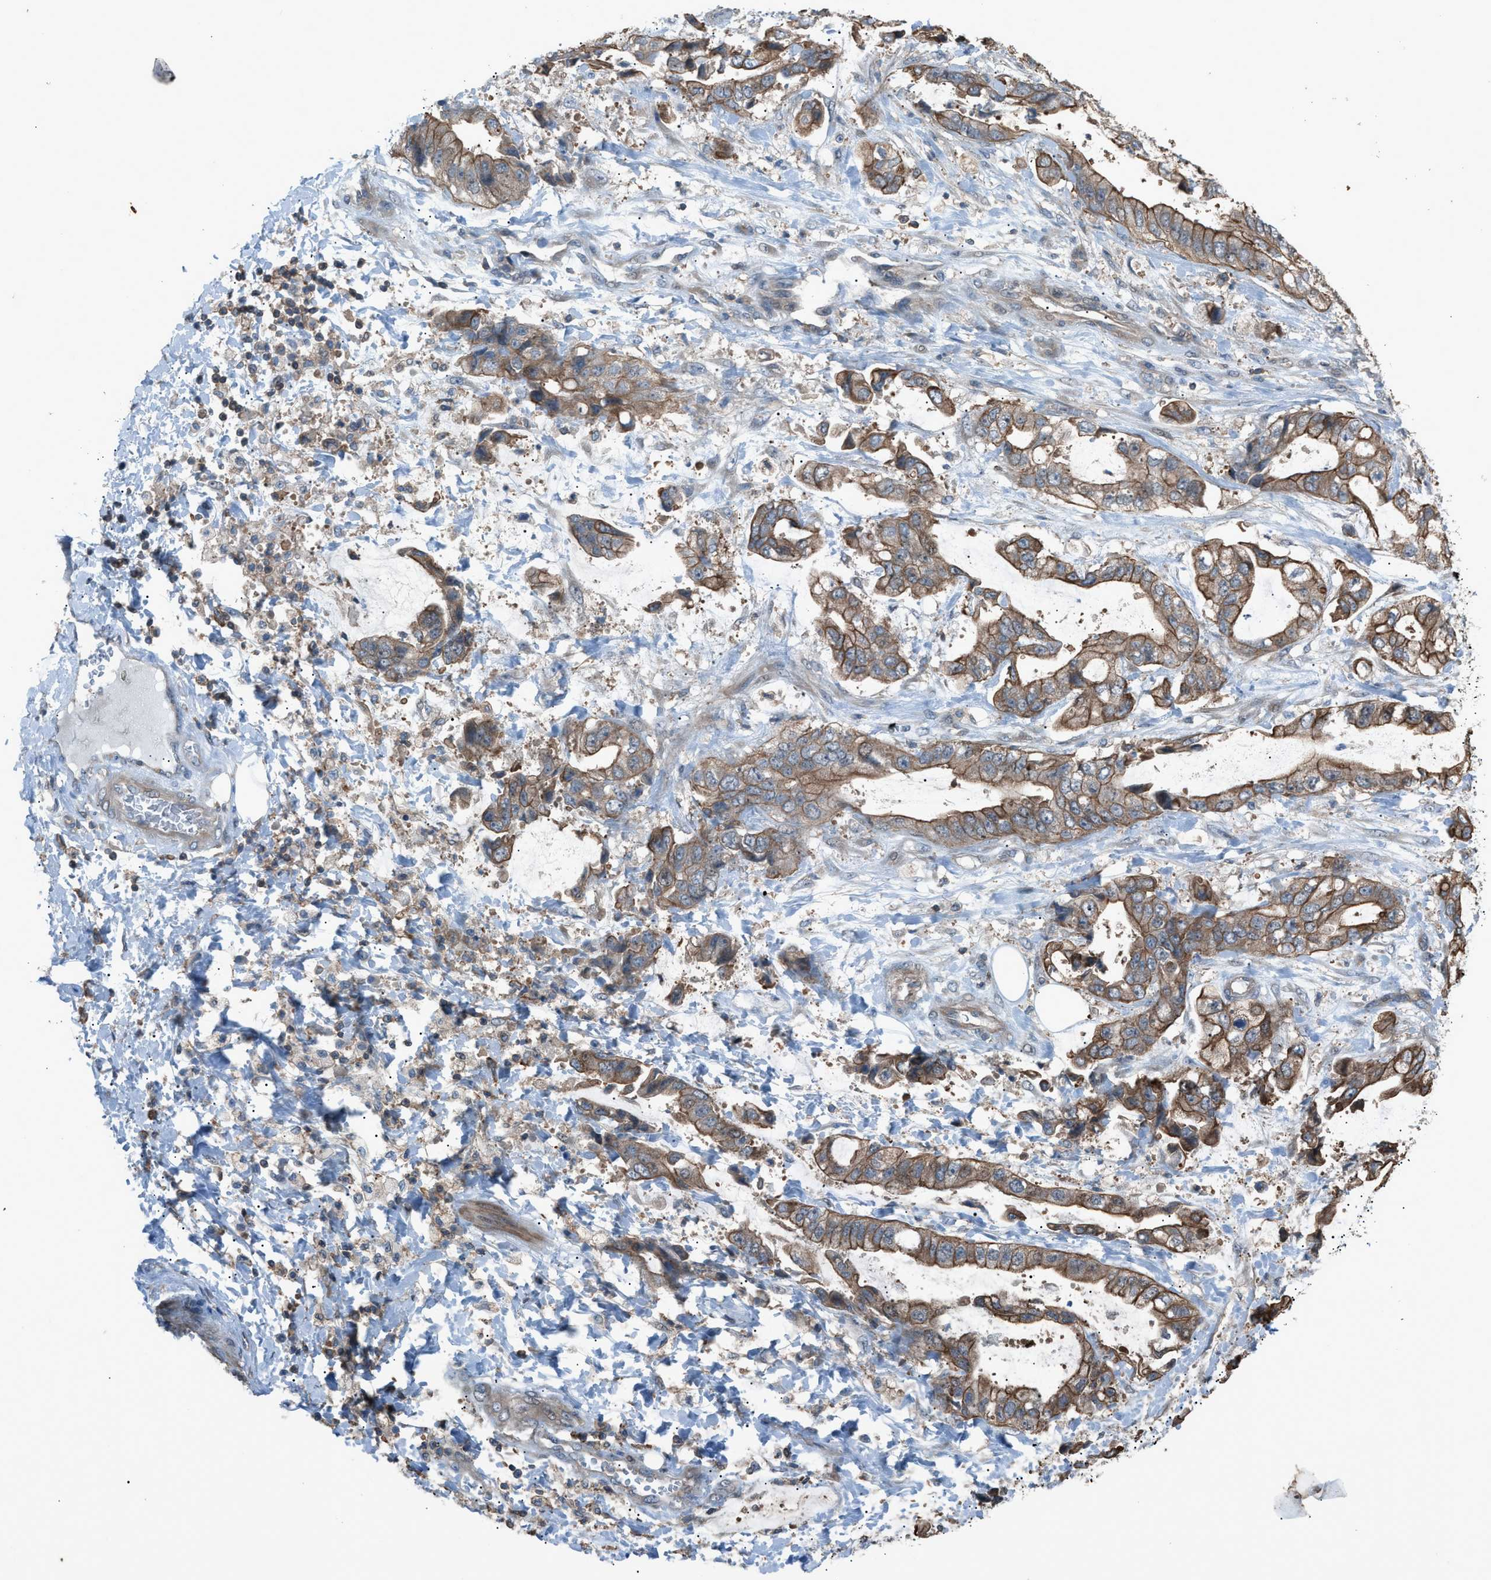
{"staining": {"intensity": "moderate", "quantity": ">75%", "location": "cytoplasmic/membranous"}, "tissue": "stomach cancer", "cell_type": "Tumor cells", "image_type": "cancer", "snomed": [{"axis": "morphology", "description": "Normal tissue, NOS"}, {"axis": "morphology", "description": "Adenocarcinoma, NOS"}, {"axis": "topography", "description": "Stomach"}], "caption": "An immunohistochemistry (IHC) image of tumor tissue is shown. Protein staining in brown shows moderate cytoplasmic/membranous positivity in stomach cancer within tumor cells.", "gene": "DYRK1A", "patient": {"sex": "male", "age": 62}}